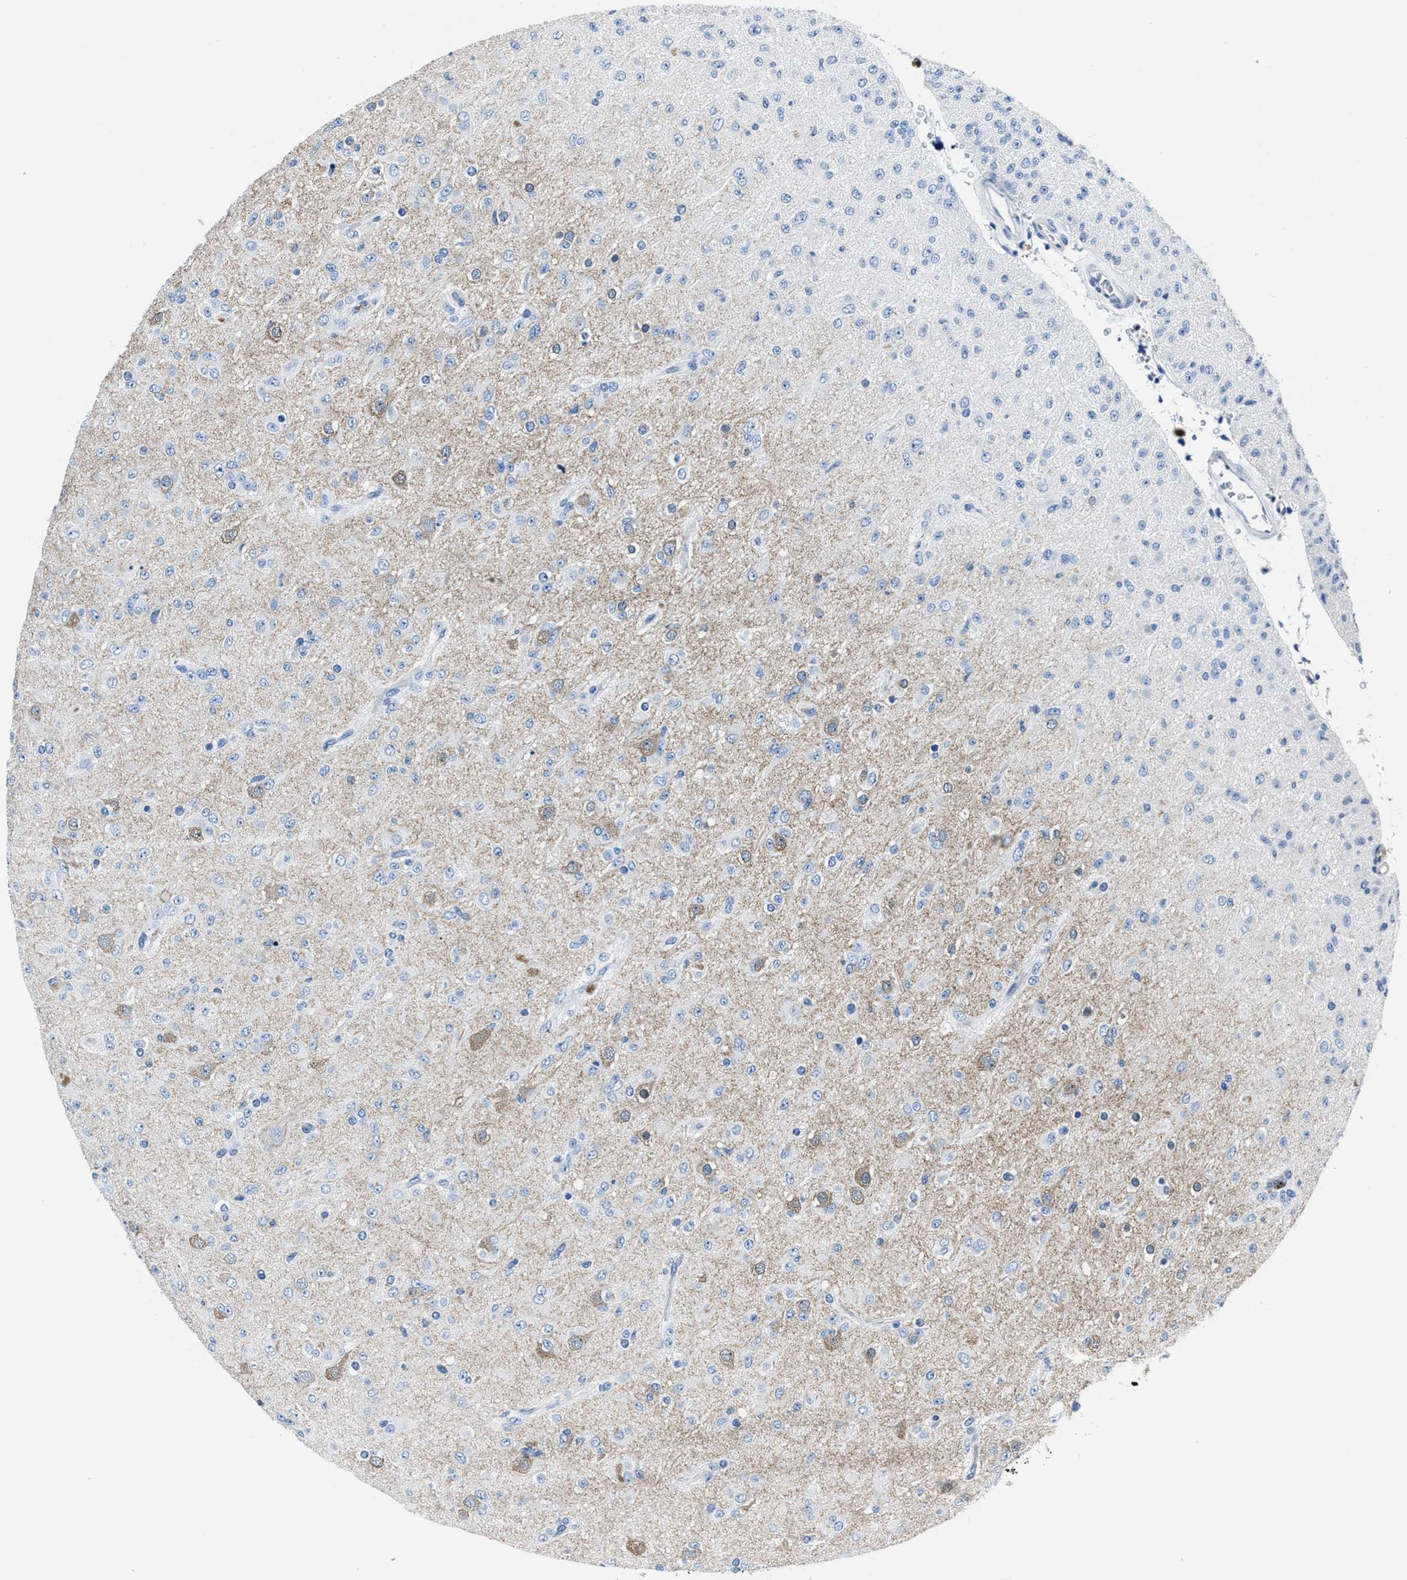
{"staining": {"intensity": "weak", "quantity": "<25%", "location": "cytoplasmic/membranous"}, "tissue": "glioma", "cell_type": "Tumor cells", "image_type": "cancer", "snomed": [{"axis": "morphology", "description": "Glioma, malignant, Low grade"}, {"axis": "topography", "description": "Brain"}], "caption": "Immunohistochemistry of human low-grade glioma (malignant) exhibits no expression in tumor cells. (Stains: DAB (3,3'-diaminobenzidine) IHC with hematoxylin counter stain, Microscopy: brightfield microscopy at high magnification).", "gene": "LMO7", "patient": {"sex": "male", "age": 65}}